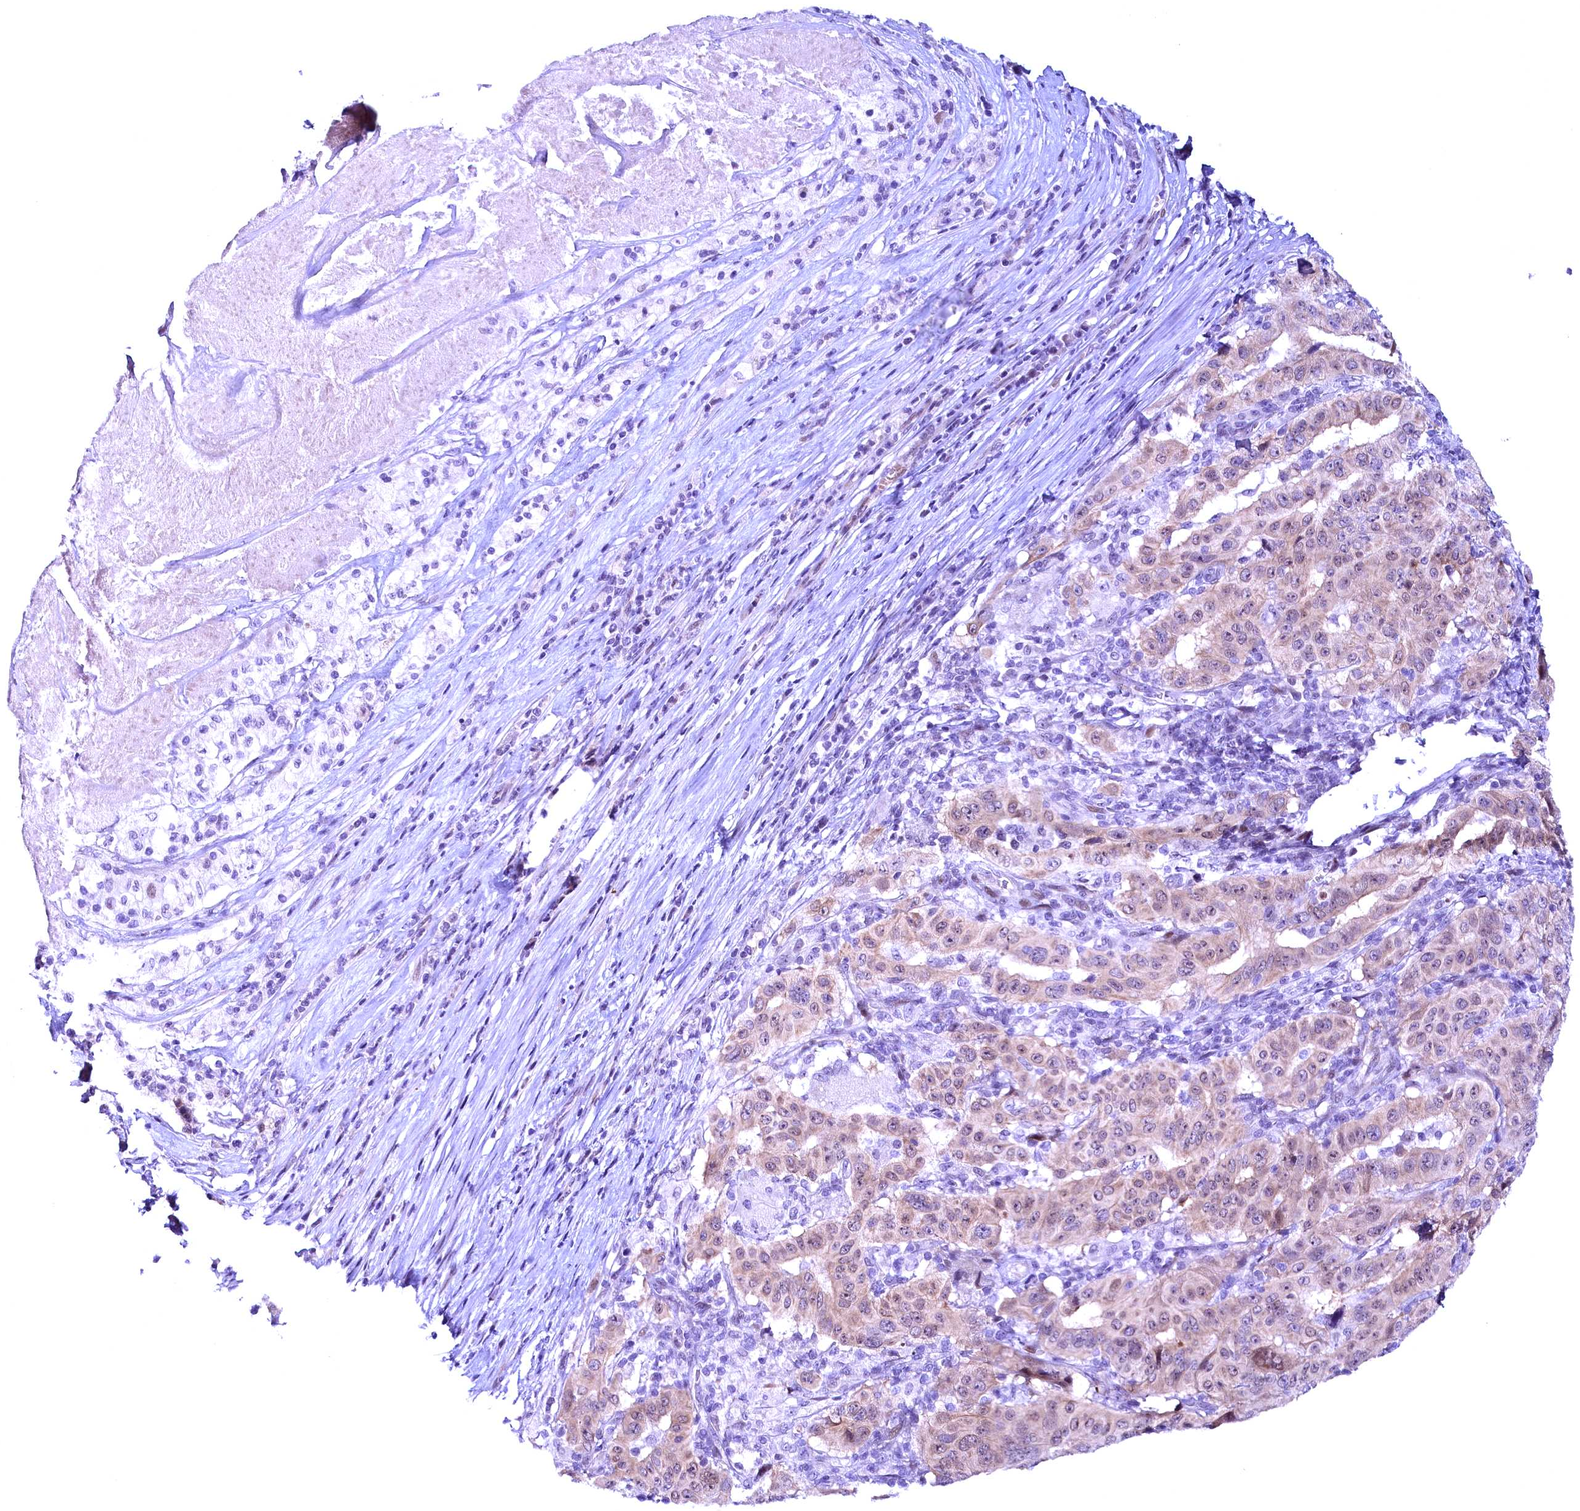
{"staining": {"intensity": "weak", "quantity": "<25%", "location": "cytoplasmic/membranous"}, "tissue": "pancreatic cancer", "cell_type": "Tumor cells", "image_type": "cancer", "snomed": [{"axis": "morphology", "description": "Adenocarcinoma, NOS"}, {"axis": "topography", "description": "Pancreas"}], "caption": "The immunohistochemistry micrograph has no significant staining in tumor cells of pancreatic adenocarcinoma tissue. (DAB IHC visualized using brightfield microscopy, high magnification).", "gene": "CCDC106", "patient": {"sex": "male", "age": 63}}